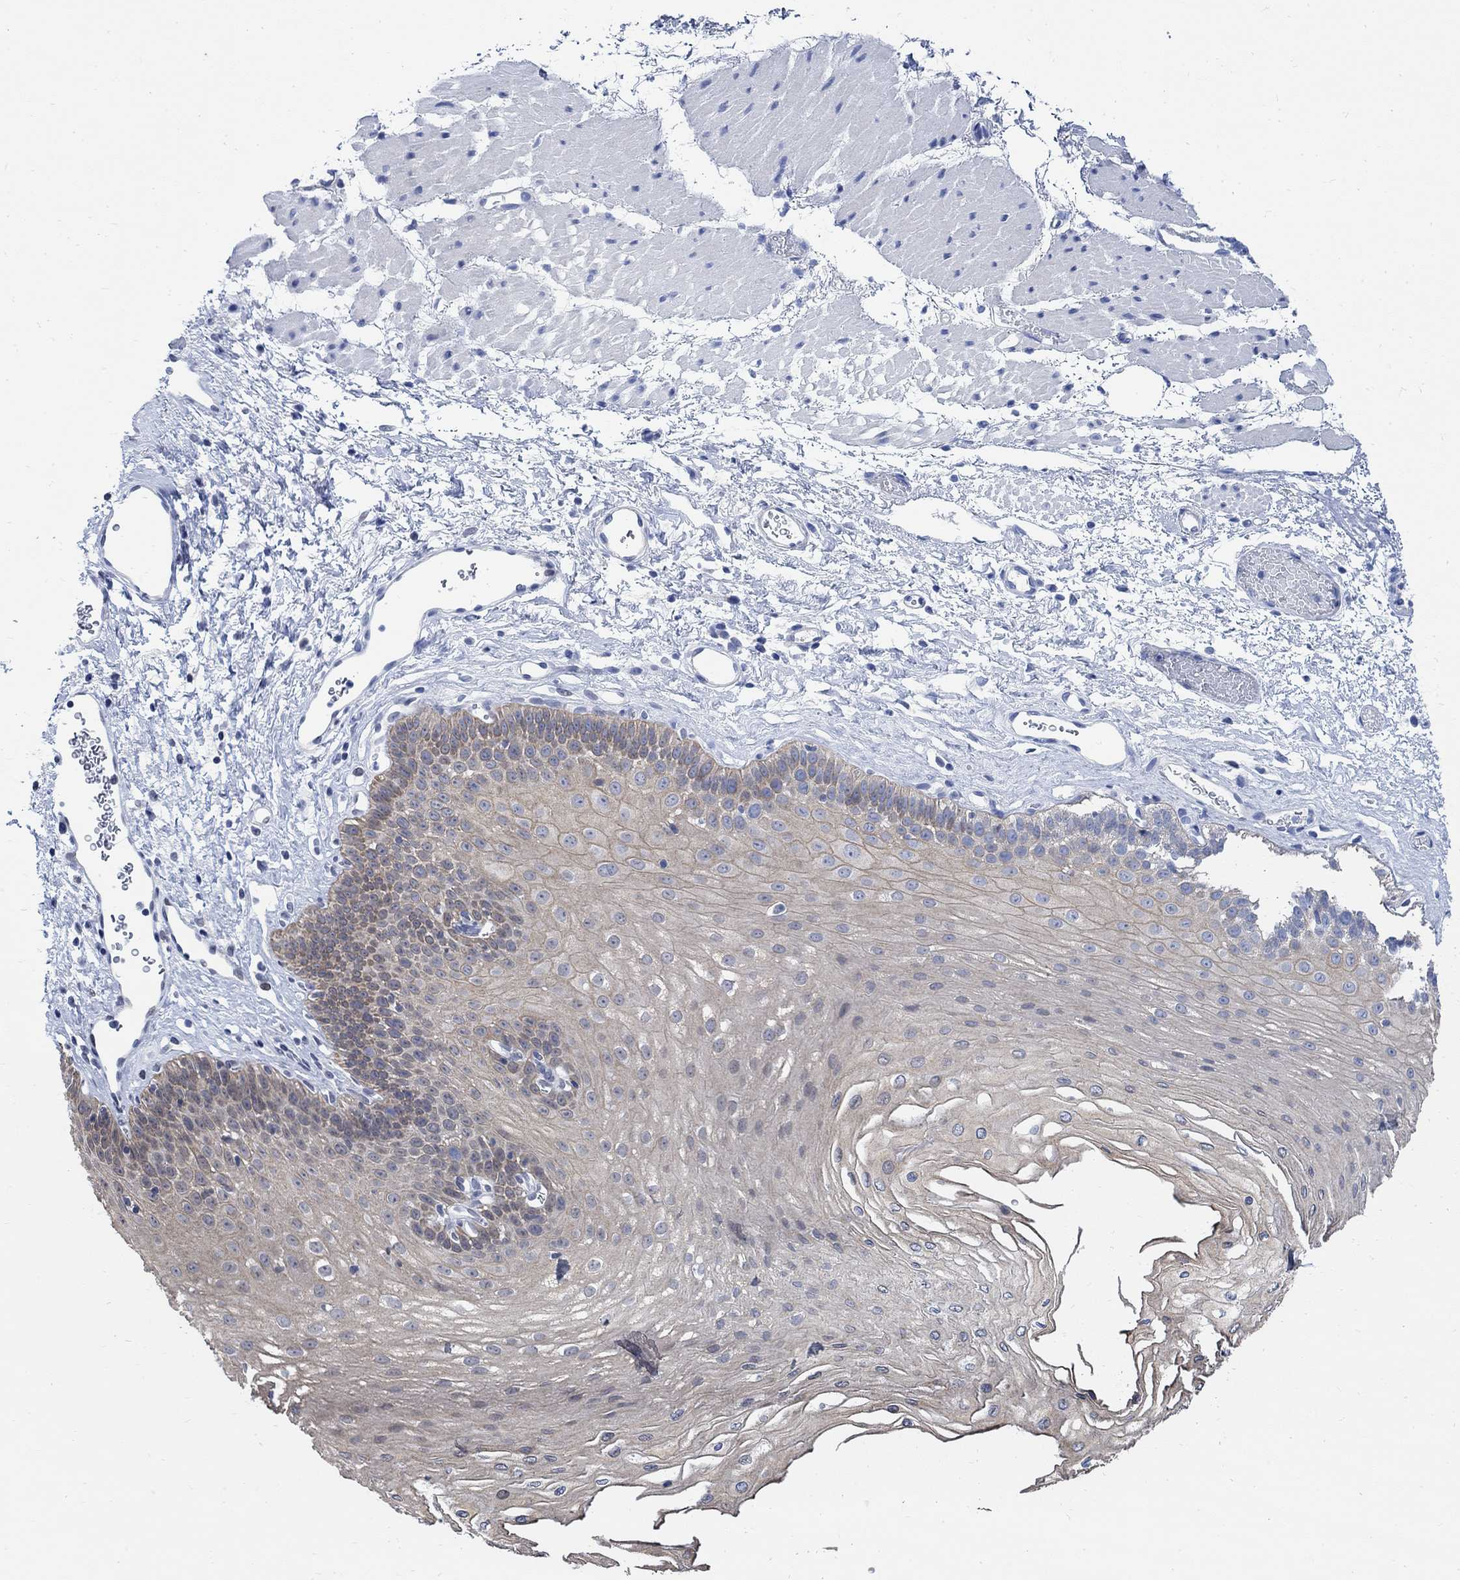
{"staining": {"intensity": "weak", "quantity": "25%-75%", "location": "cytoplasmic/membranous"}, "tissue": "esophagus", "cell_type": "Squamous epithelial cells", "image_type": "normal", "snomed": [{"axis": "morphology", "description": "Normal tissue, NOS"}, {"axis": "topography", "description": "Esophagus"}], "caption": "The photomicrograph demonstrates immunohistochemical staining of normal esophagus. There is weak cytoplasmic/membranous expression is seen in about 25%-75% of squamous epithelial cells.", "gene": "DLK1", "patient": {"sex": "female", "age": 62}}